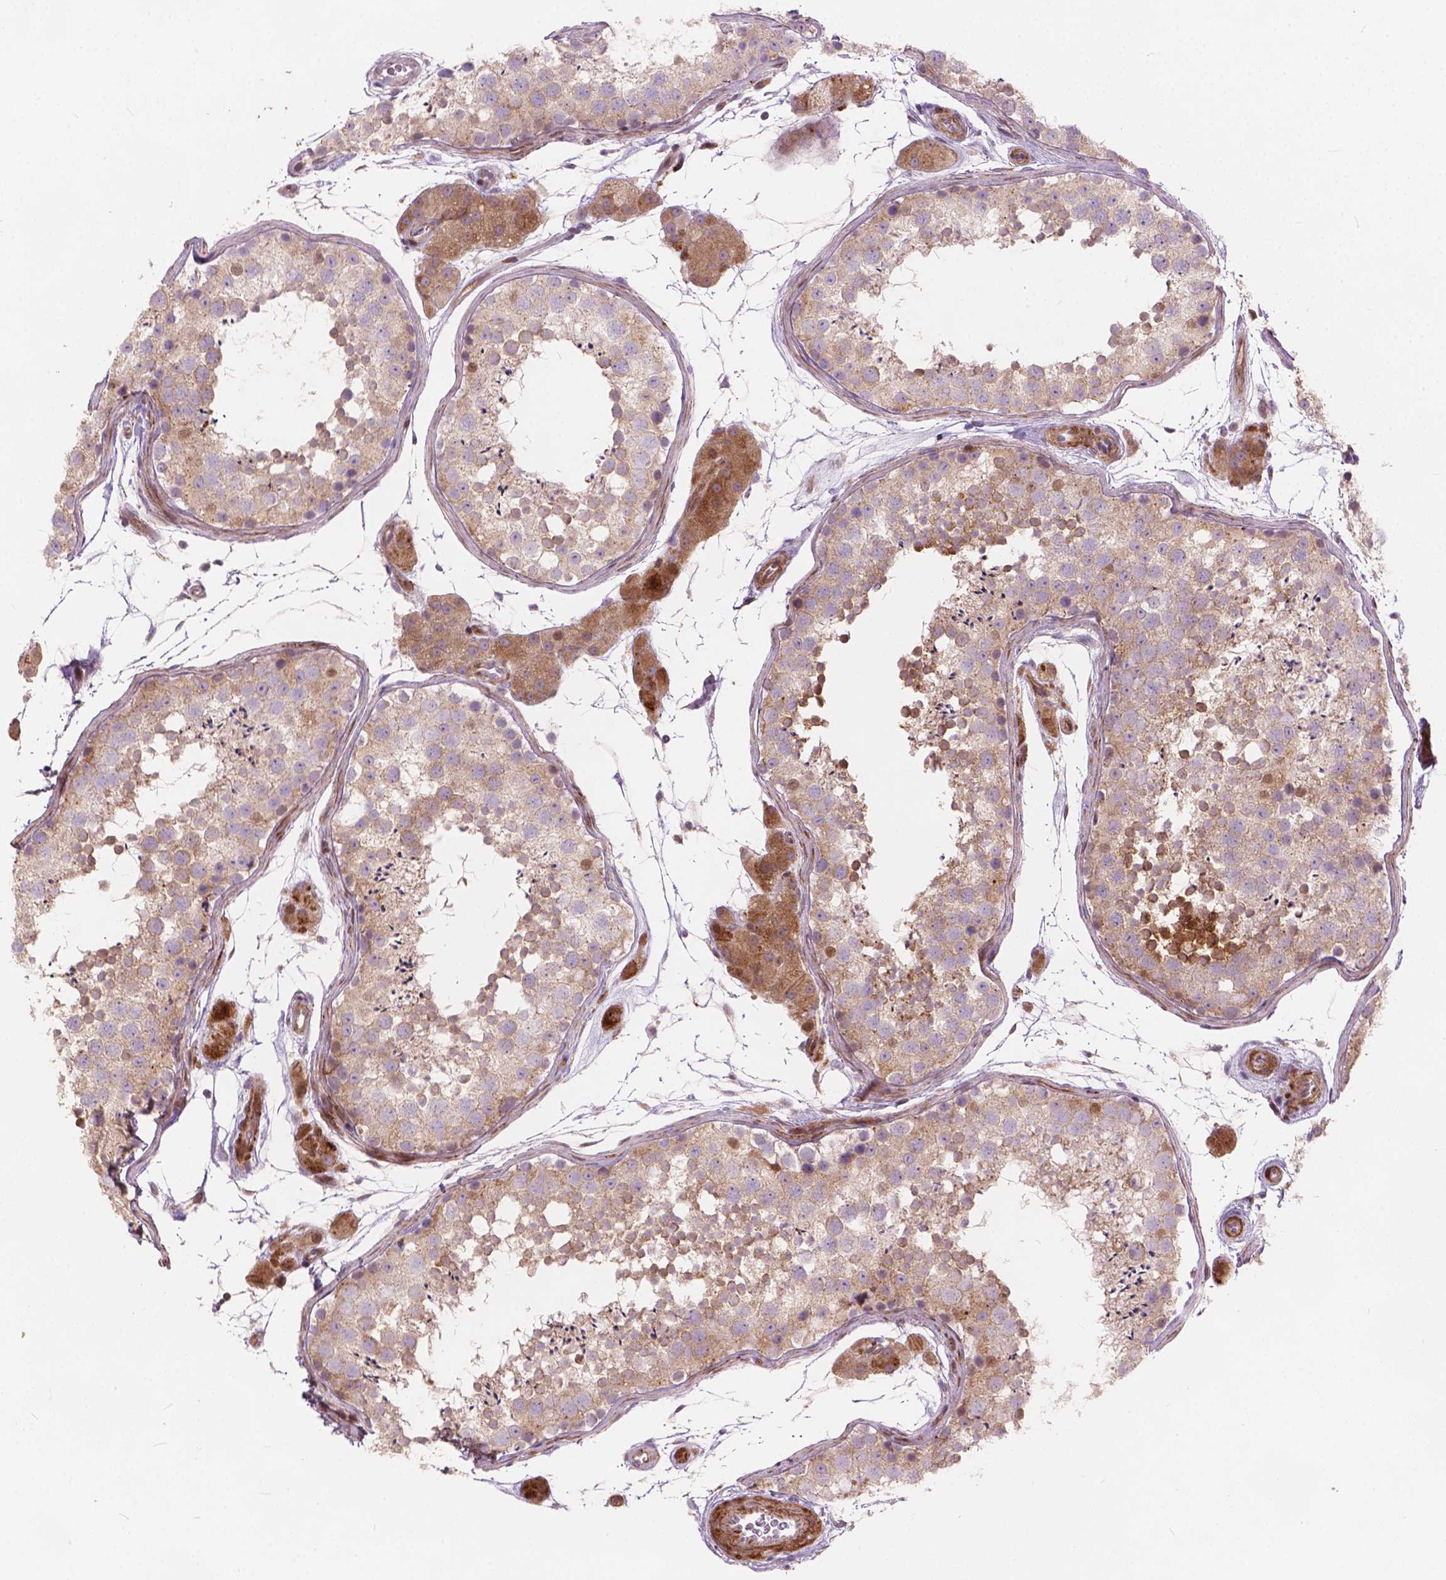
{"staining": {"intensity": "moderate", "quantity": "25%-75%", "location": "cytoplasmic/membranous"}, "tissue": "testis", "cell_type": "Cells in seminiferous ducts", "image_type": "normal", "snomed": [{"axis": "morphology", "description": "Normal tissue, NOS"}, {"axis": "topography", "description": "Testis"}], "caption": "Immunohistochemistry (IHC) image of benign human testis stained for a protein (brown), which exhibits medium levels of moderate cytoplasmic/membranous staining in approximately 25%-75% of cells in seminiferous ducts.", "gene": "MORN1", "patient": {"sex": "male", "age": 41}}